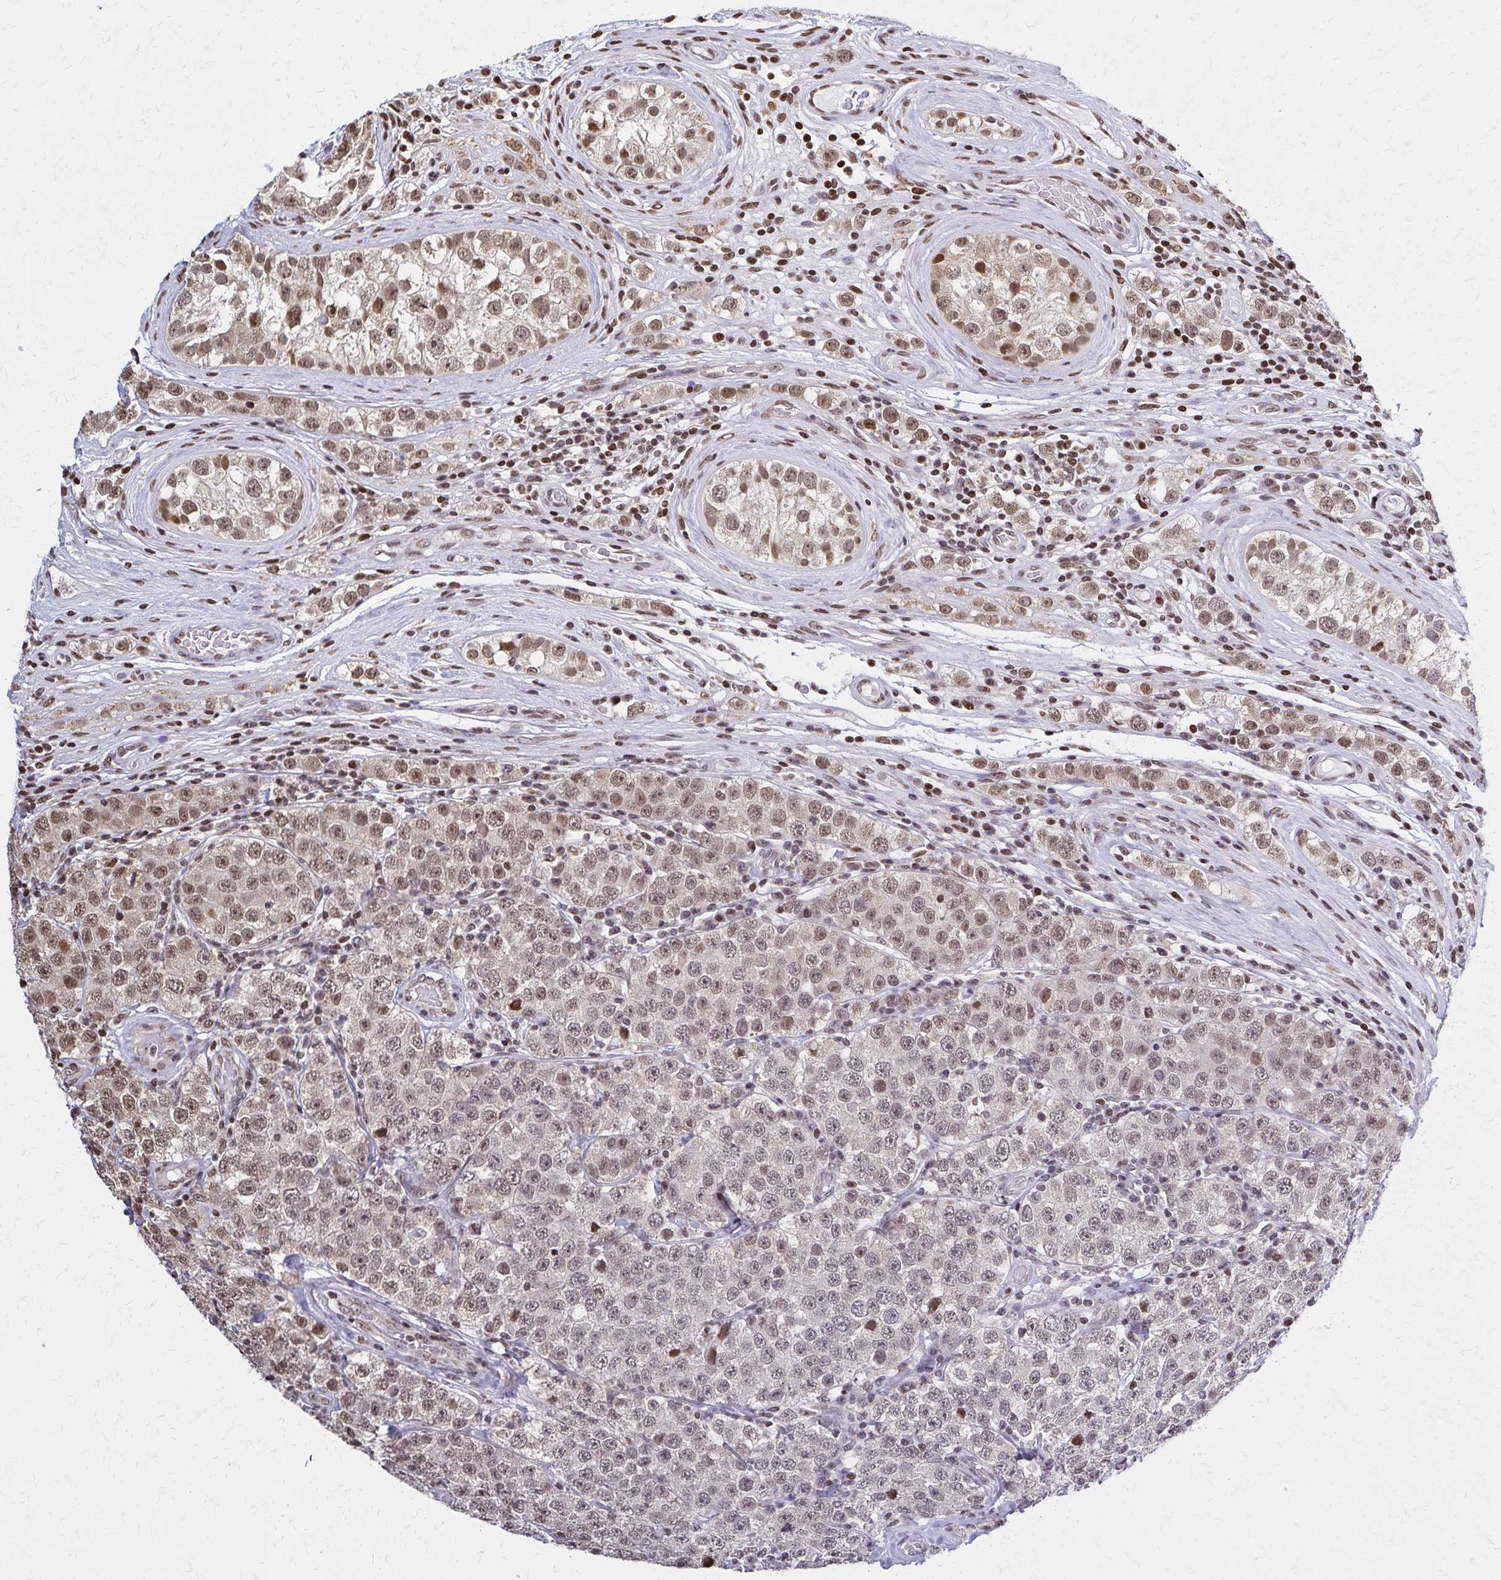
{"staining": {"intensity": "moderate", "quantity": ">75%", "location": "nuclear"}, "tissue": "testis cancer", "cell_type": "Tumor cells", "image_type": "cancer", "snomed": [{"axis": "morphology", "description": "Seminoma, NOS"}, {"axis": "topography", "description": "Testis"}], "caption": "This is a histology image of immunohistochemistry staining of seminoma (testis), which shows moderate staining in the nuclear of tumor cells.", "gene": "HOXA9", "patient": {"sex": "male", "age": 34}}